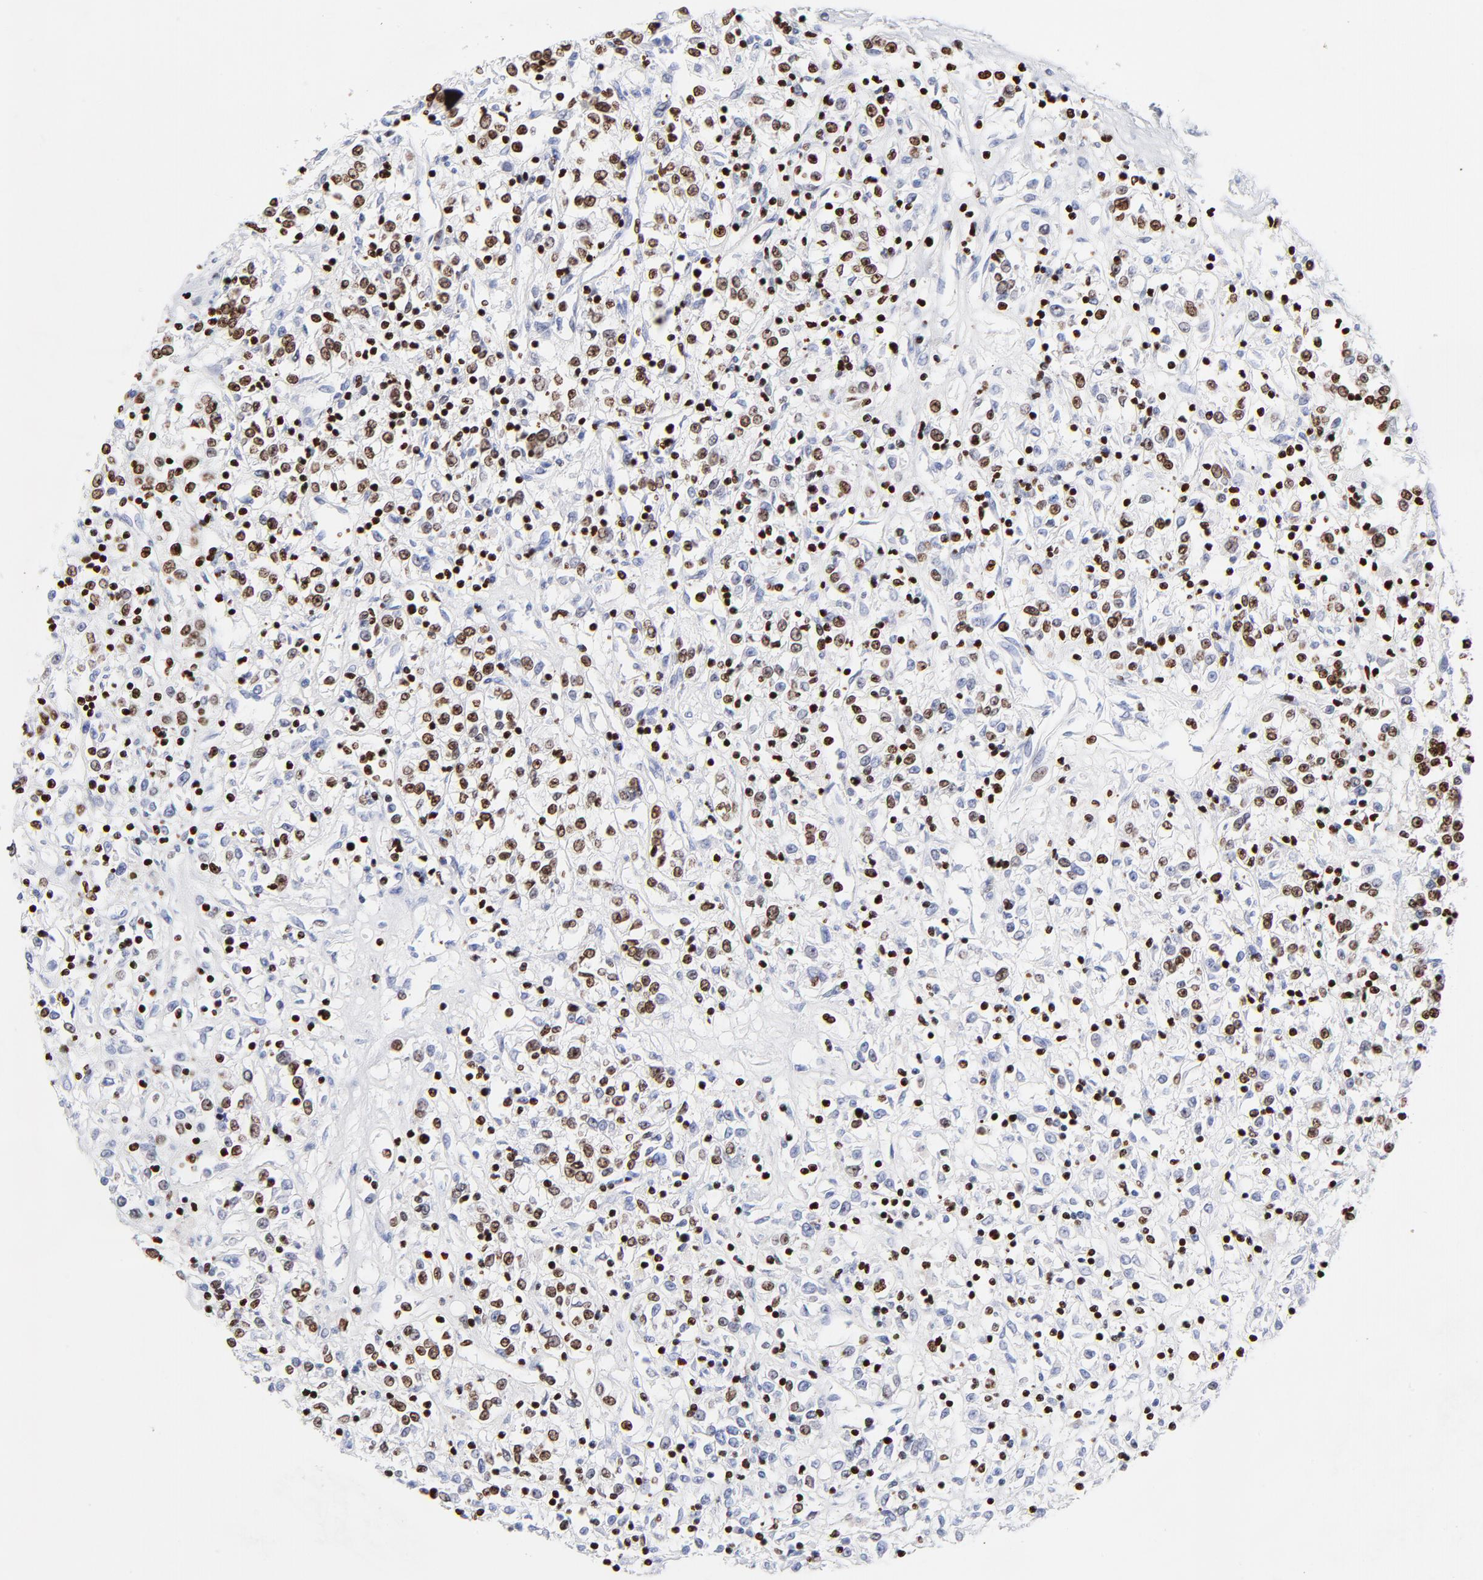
{"staining": {"intensity": "strong", "quantity": ">75%", "location": "nuclear"}, "tissue": "renal cancer", "cell_type": "Tumor cells", "image_type": "cancer", "snomed": [{"axis": "morphology", "description": "Adenocarcinoma, NOS"}, {"axis": "topography", "description": "Kidney"}], "caption": "High-magnification brightfield microscopy of renal adenocarcinoma stained with DAB (3,3'-diaminobenzidine) (brown) and counterstained with hematoxylin (blue). tumor cells exhibit strong nuclear staining is seen in about>75% of cells.", "gene": "FBH1", "patient": {"sex": "female", "age": 76}}